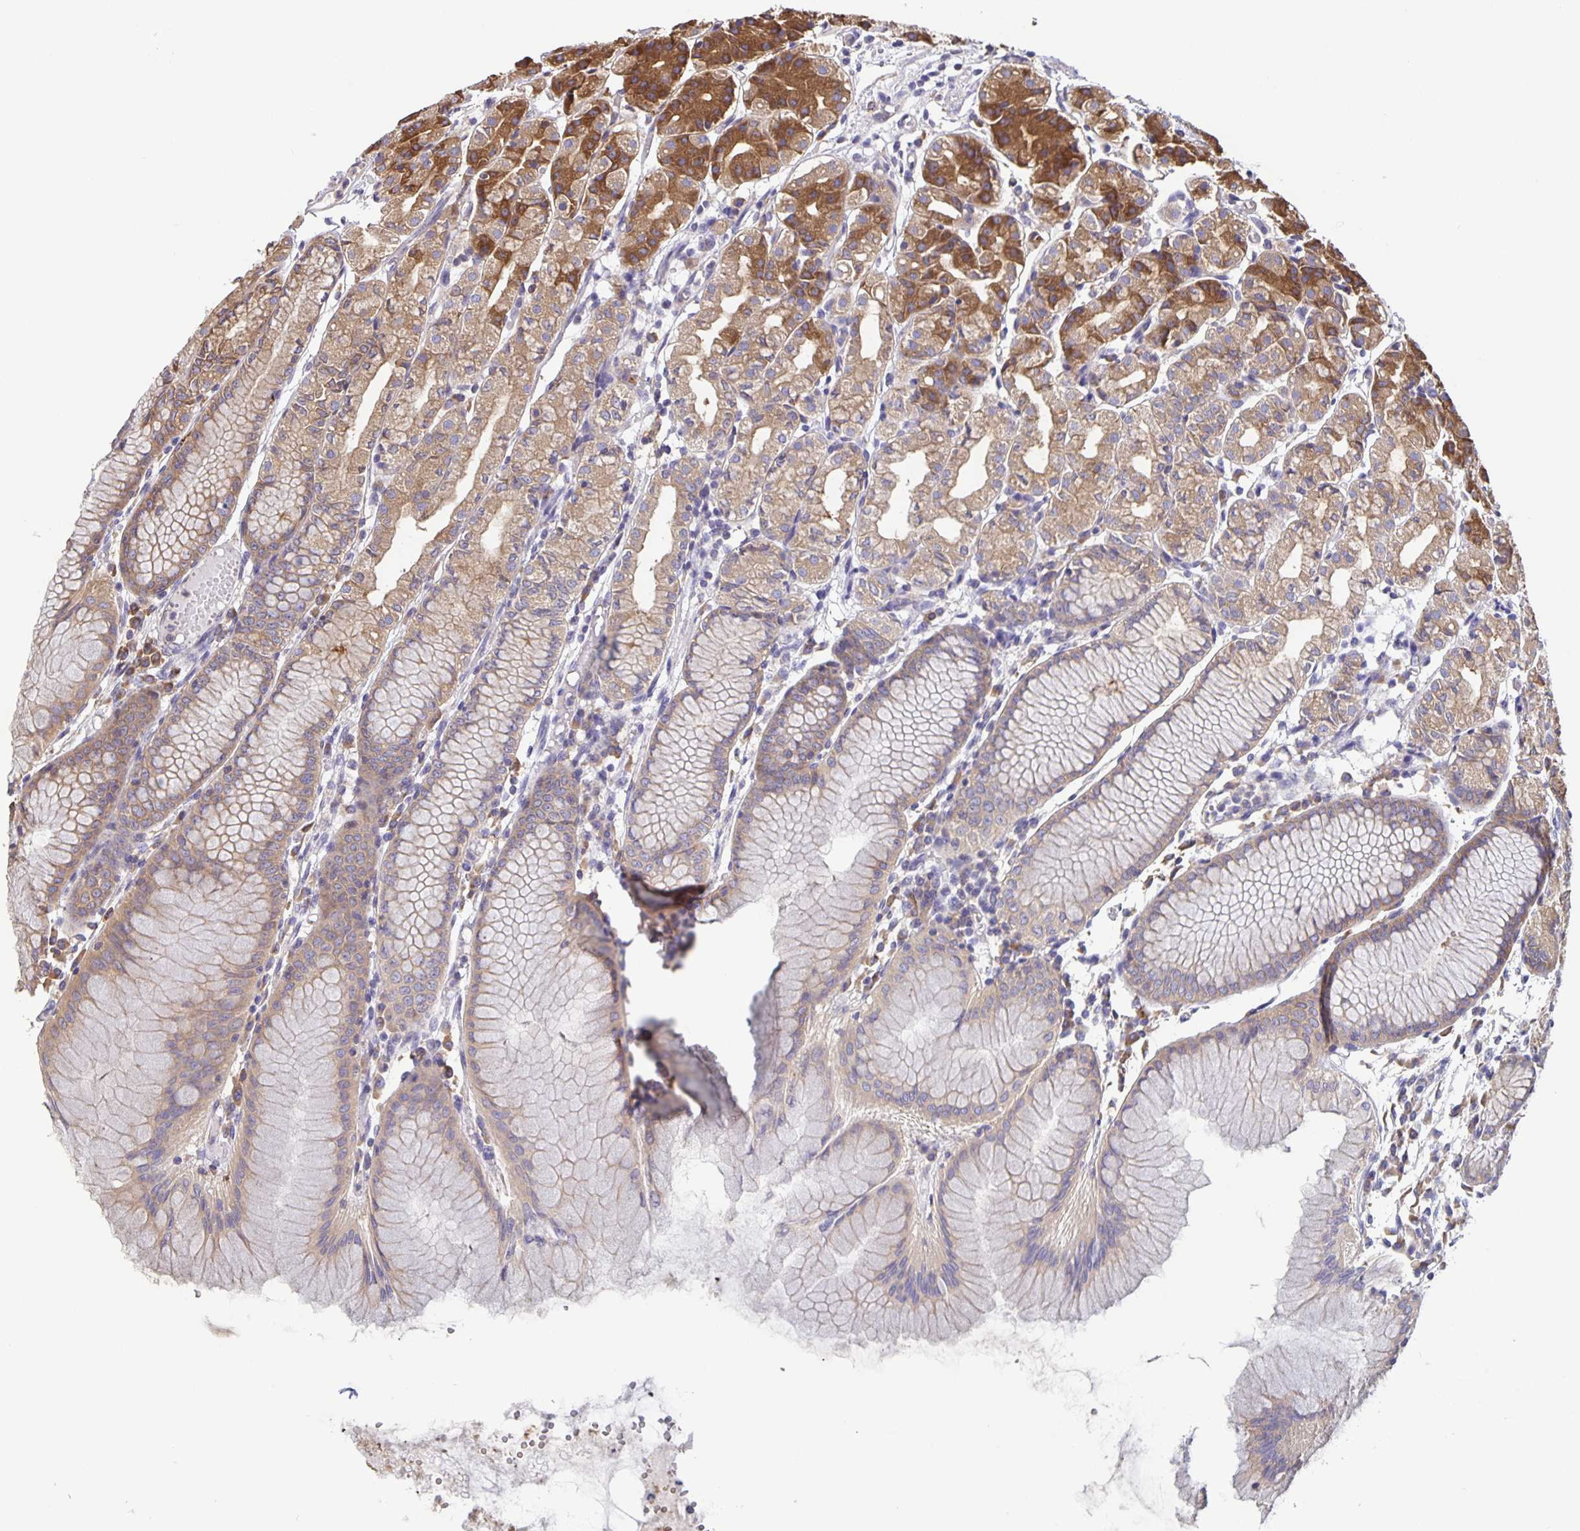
{"staining": {"intensity": "moderate", "quantity": "<25%", "location": "cytoplasmic/membranous"}, "tissue": "stomach", "cell_type": "Glandular cells", "image_type": "normal", "snomed": [{"axis": "morphology", "description": "Normal tissue, NOS"}, {"axis": "topography", "description": "Stomach"}], "caption": "Benign stomach exhibits moderate cytoplasmic/membranous expression in approximately <25% of glandular cells The staining was performed using DAB to visualize the protein expression in brown, while the nuclei were stained in blue with hematoxylin (Magnification: 20x)..", "gene": "FEM1C", "patient": {"sex": "female", "age": 57}}